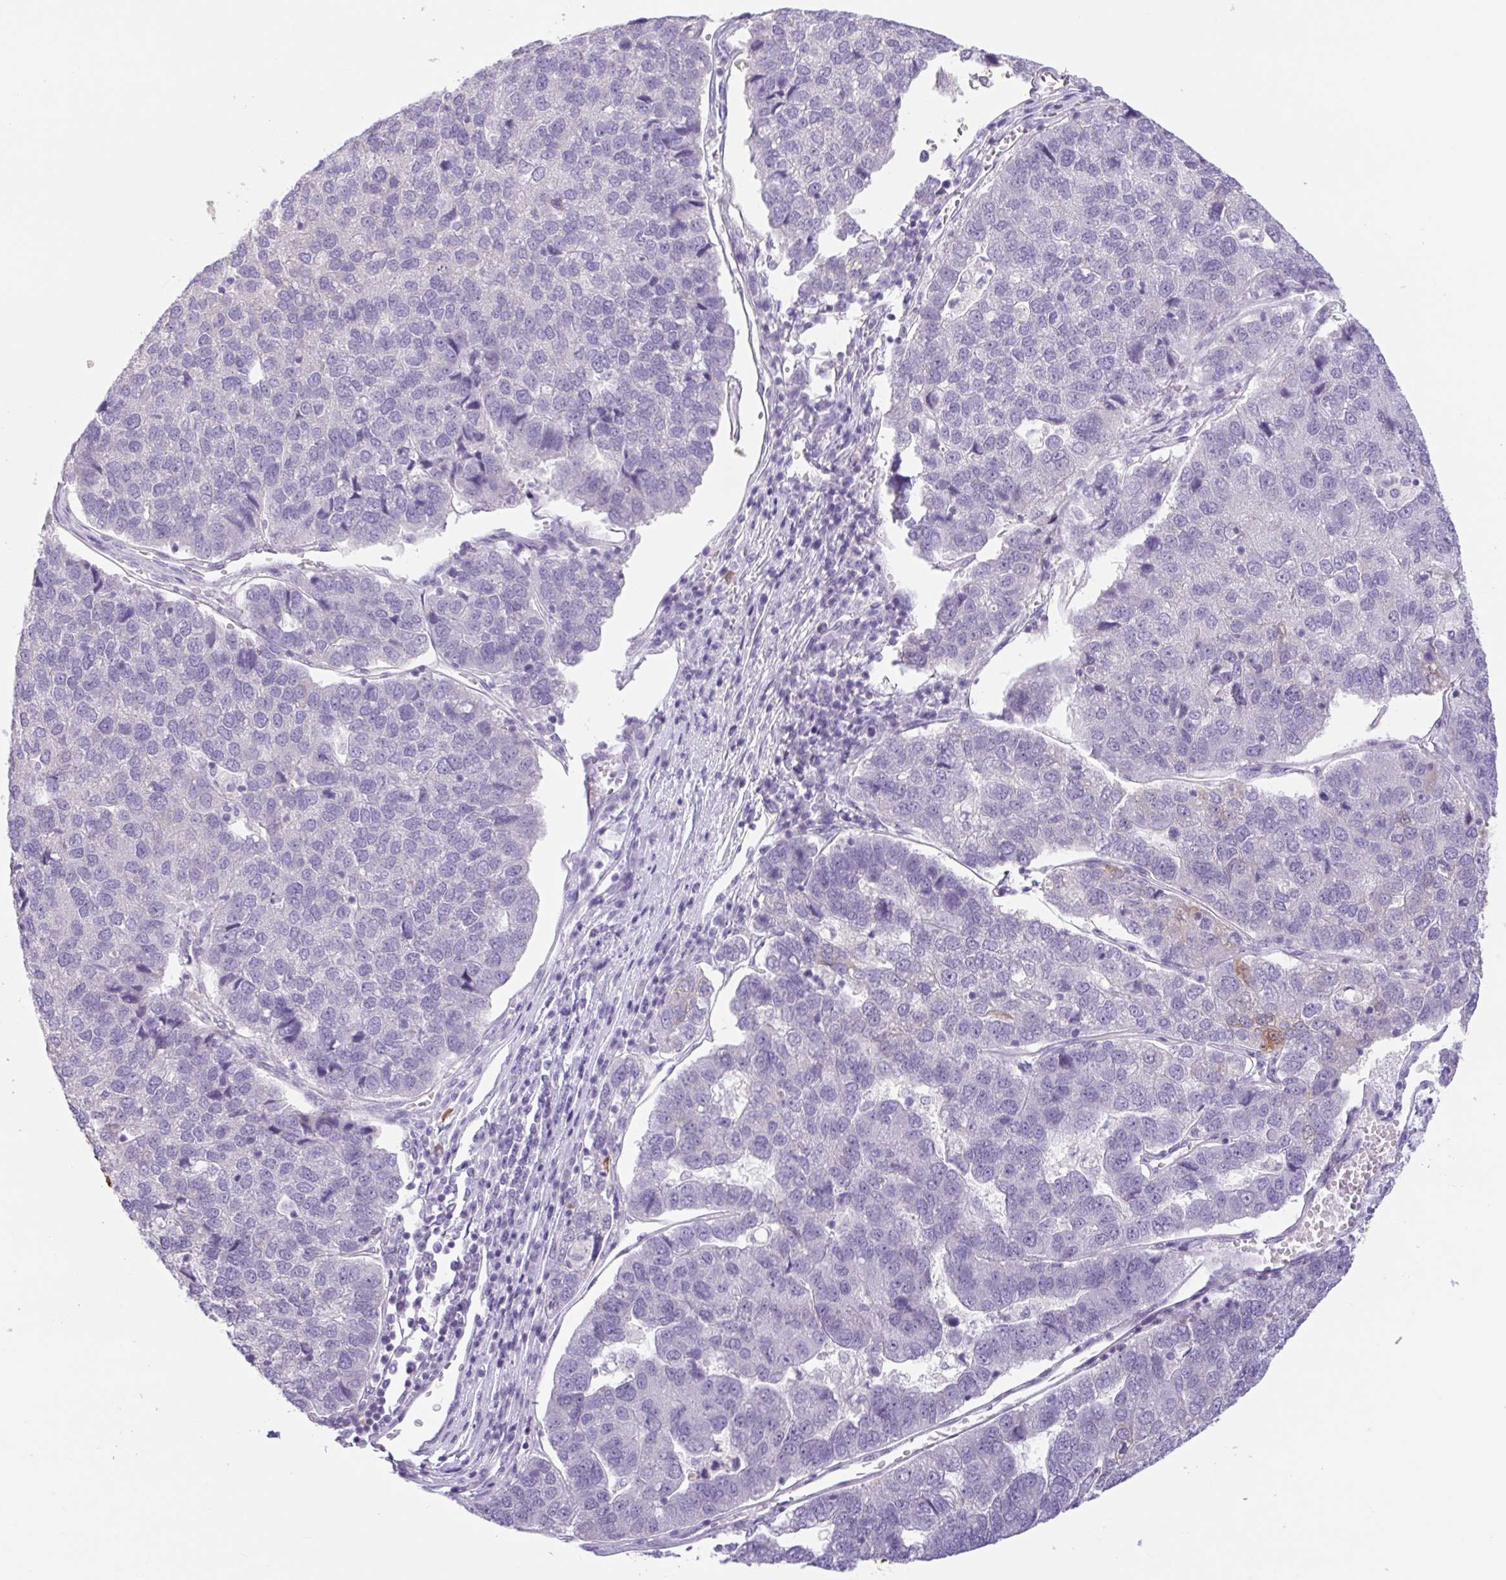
{"staining": {"intensity": "negative", "quantity": "none", "location": "none"}, "tissue": "pancreatic cancer", "cell_type": "Tumor cells", "image_type": "cancer", "snomed": [{"axis": "morphology", "description": "Adenocarcinoma, NOS"}, {"axis": "topography", "description": "Pancreas"}], "caption": "An immunohistochemistry micrograph of pancreatic adenocarcinoma is shown. There is no staining in tumor cells of pancreatic adenocarcinoma.", "gene": "CTSE", "patient": {"sex": "female", "age": 61}}